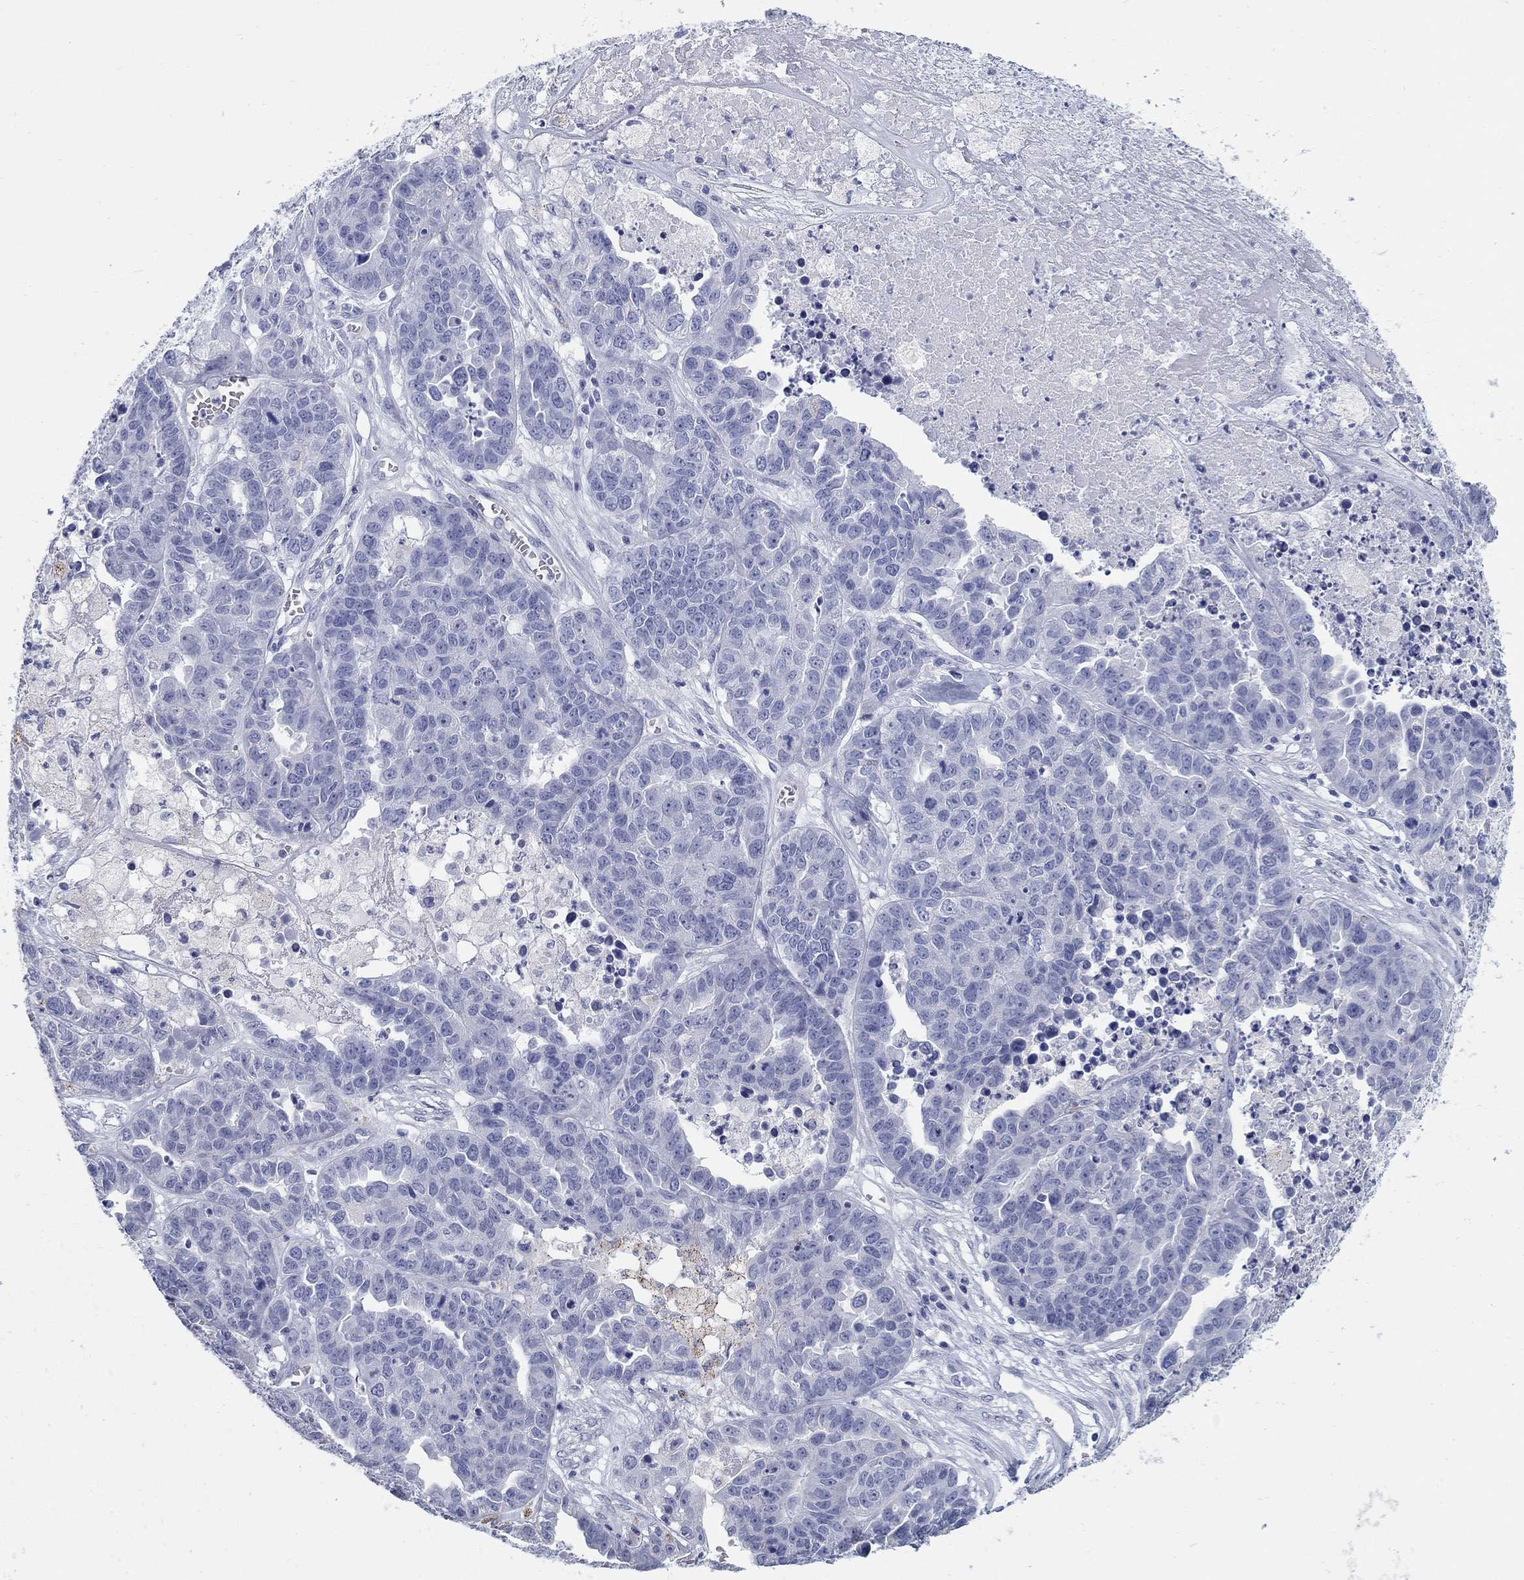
{"staining": {"intensity": "negative", "quantity": "none", "location": "none"}, "tissue": "ovarian cancer", "cell_type": "Tumor cells", "image_type": "cancer", "snomed": [{"axis": "morphology", "description": "Cystadenocarcinoma, serous, NOS"}, {"axis": "topography", "description": "Ovary"}], "caption": "The photomicrograph shows no staining of tumor cells in ovarian serous cystadenocarcinoma.", "gene": "AKR1C2", "patient": {"sex": "female", "age": 87}}